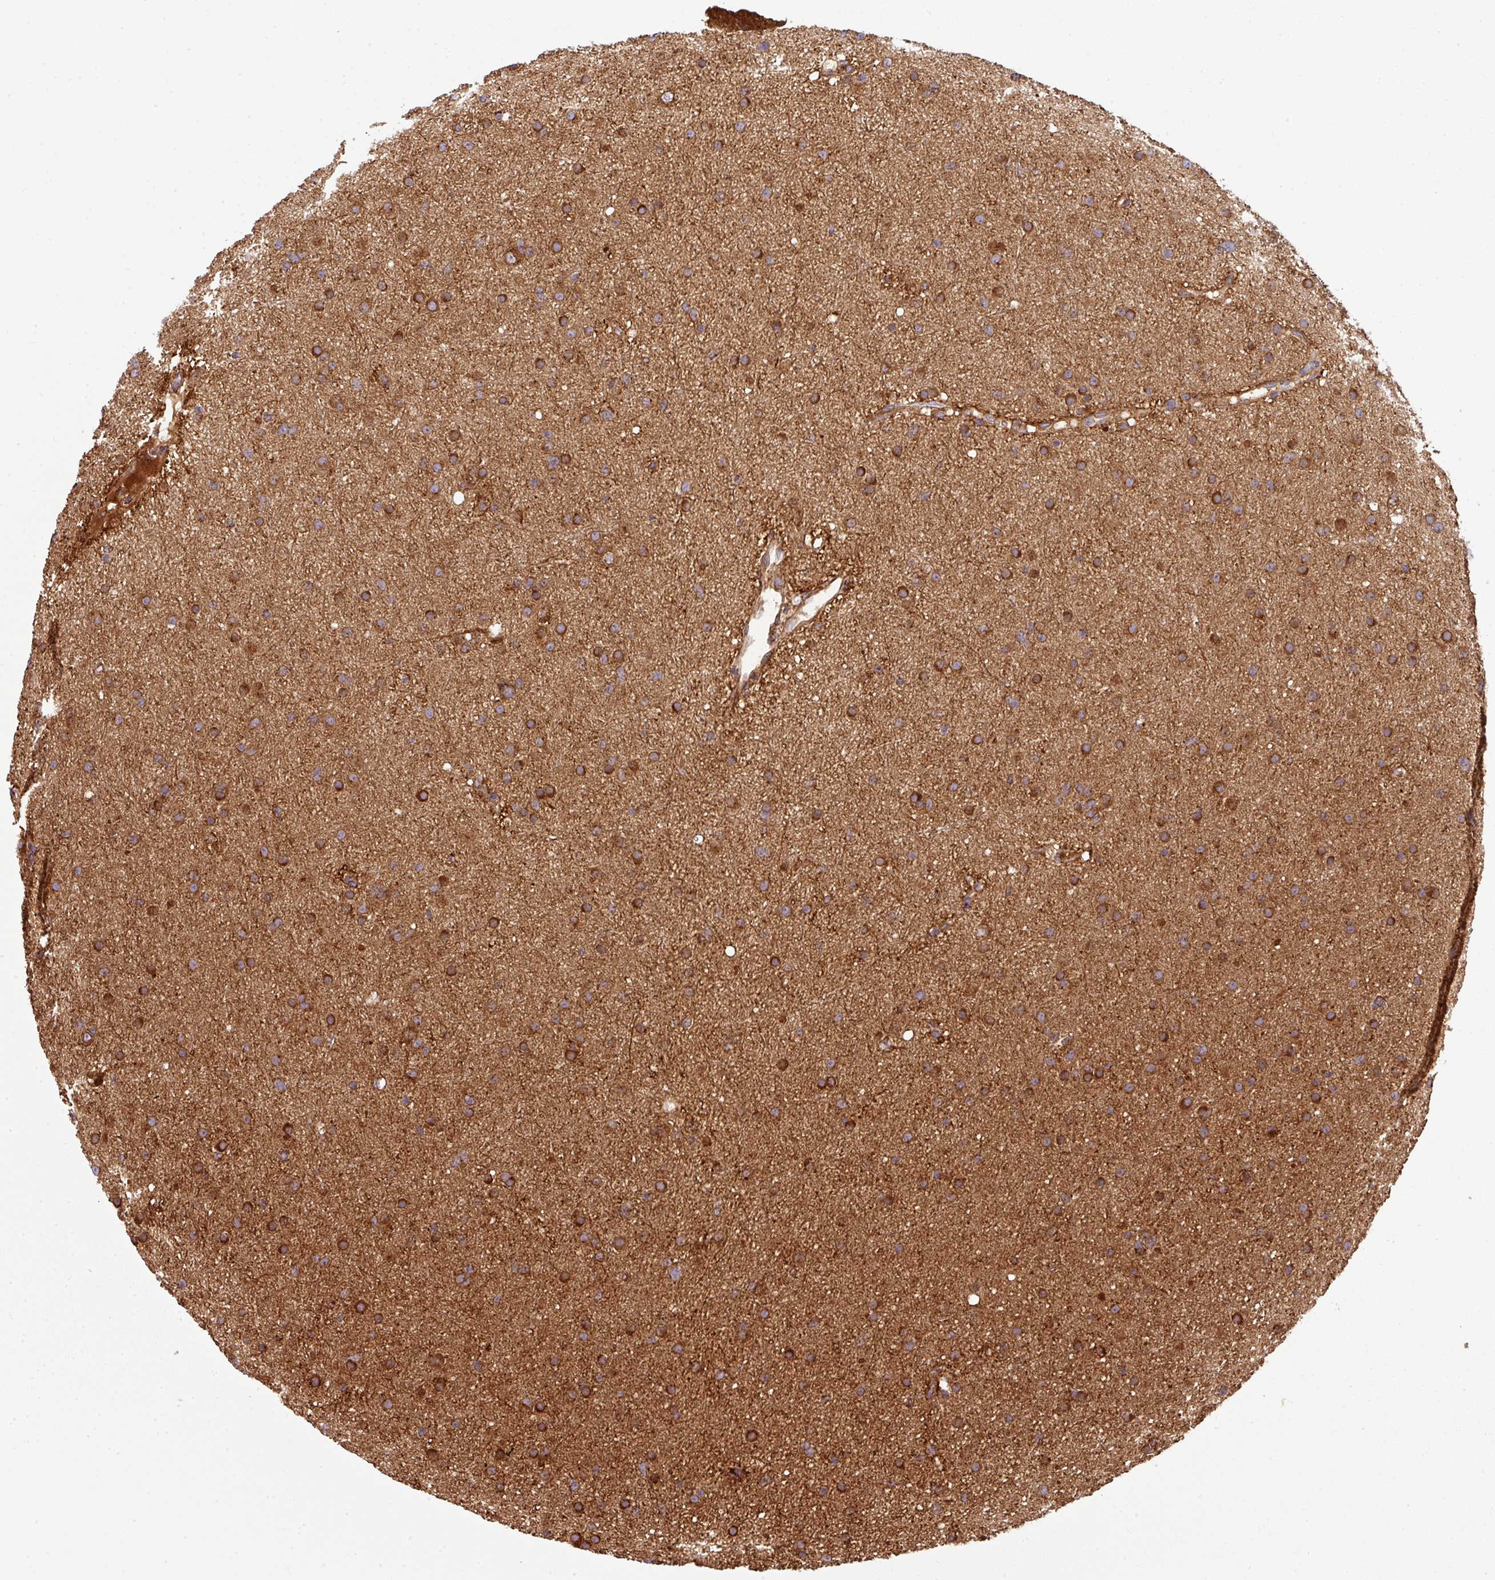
{"staining": {"intensity": "strong", "quantity": ">75%", "location": "cytoplasmic/membranous"}, "tissue": "glioma", "cell_type": "Tumor cells", "image_type": "cancer", "snomed": [{"axis": "morphology", "description": "Glioma, malignant, Low grade"}, {"axis": "topography", "description": "Cerebral cortex"}], "caption": "Malignant glioma (low-grade) stained for a protein demonstrates strong cytoplasmic/membranous positivity in tumor cells.", "gene": "PRELID3B", "patient": {"sex": "female", "age": 39}}